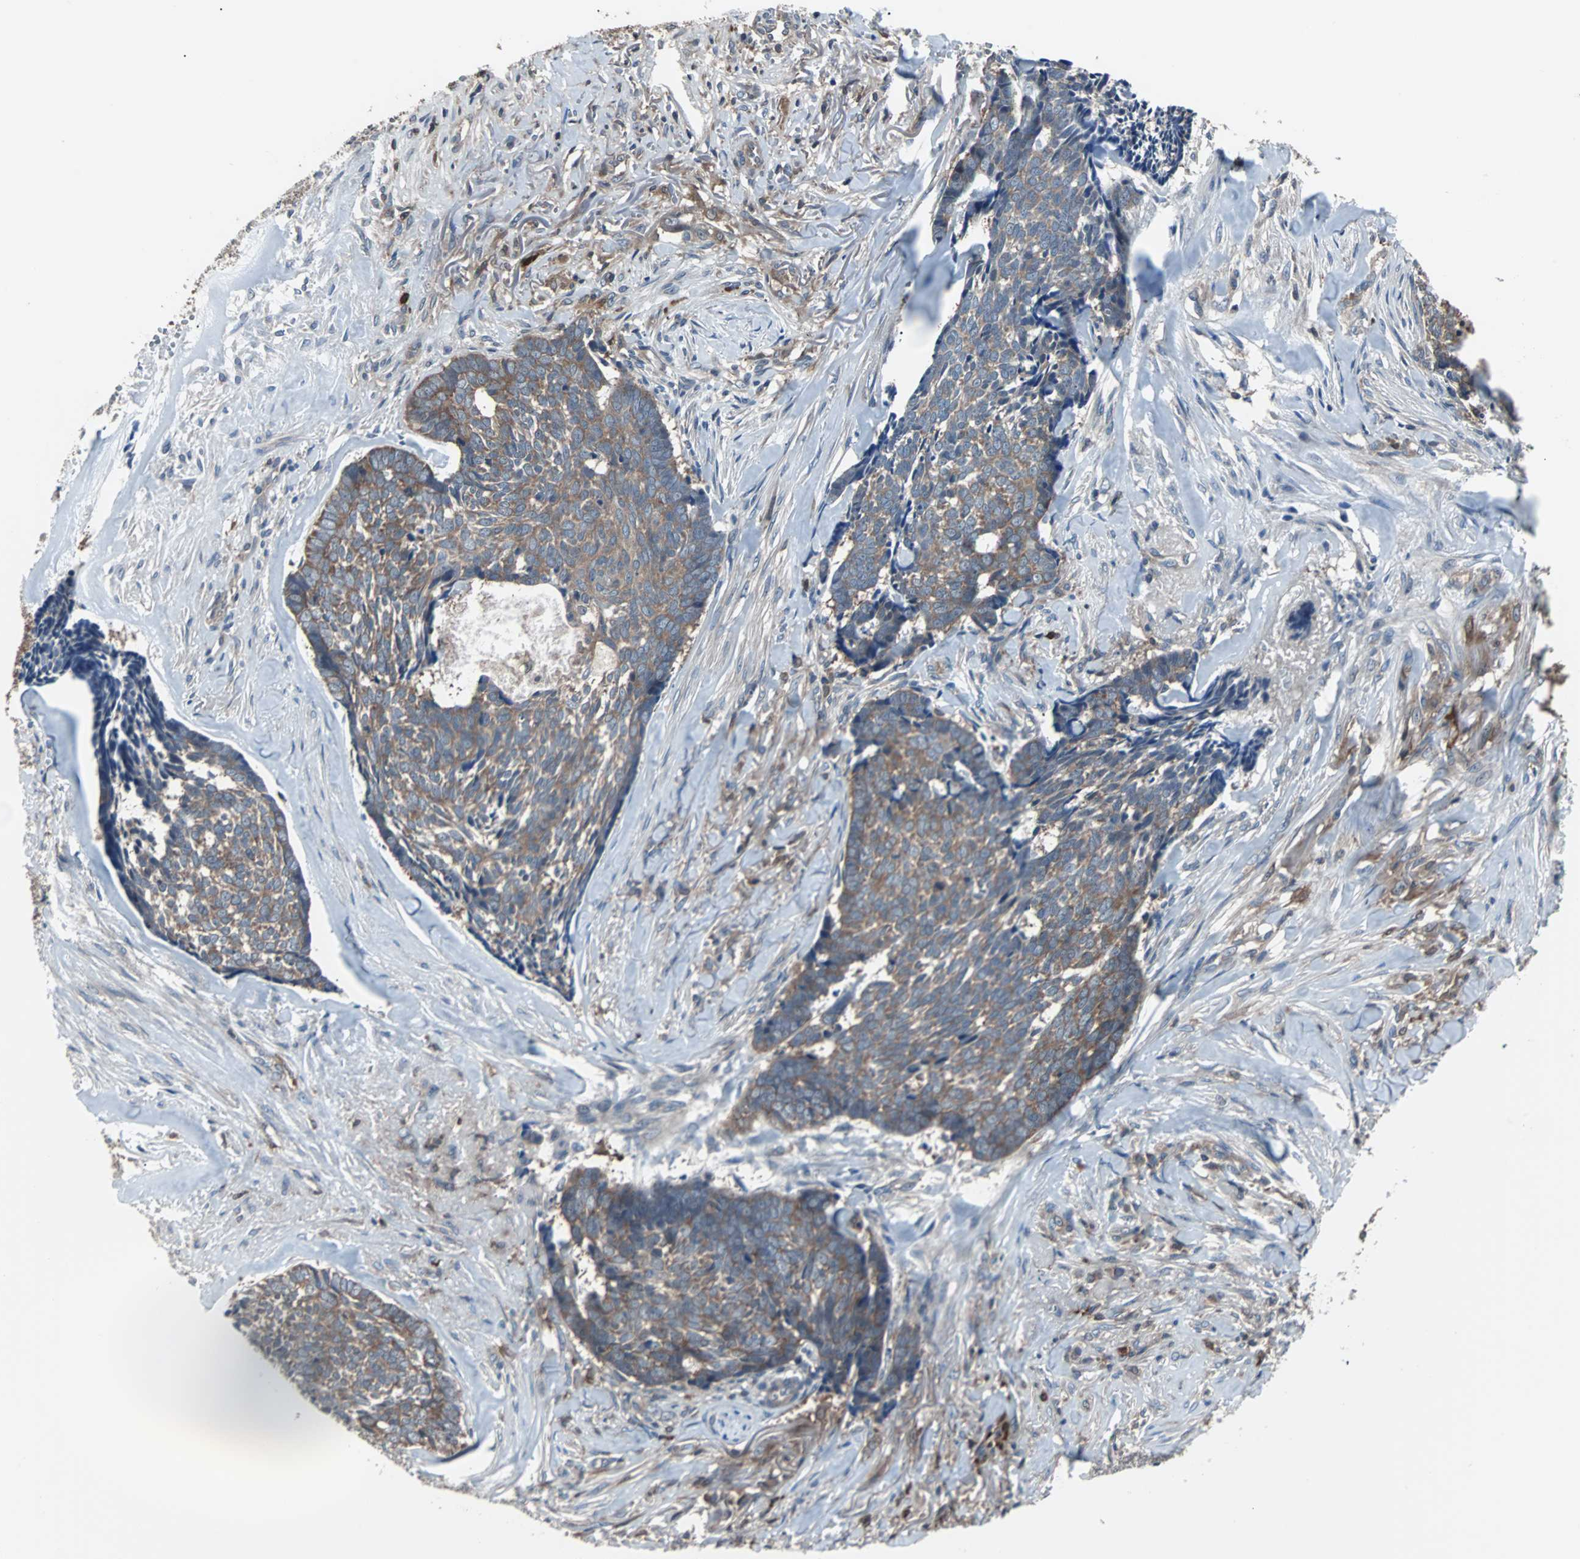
{"staining": {"intensity": "weak", "quantity": ">75%", "location": "cytoplasmic/membranous"}, "tissue": "skin cancer", "cell_type": "Tumor cells", "image_type": "cancer", "snomed": [{"axis": "morphology", "description": "Basal cell carcinoma"}, {"axis": "topography", "description": "Skin"}], "caption": "The photomicrograph exhibits immunohistochemical staining of skin basal cell carcinoma. There is weak cytoplasmic/membranous staining is seen in about >75% of tumor cells.", "gene": "PAK1", "patient": {"sex": "male", "age": 84}}